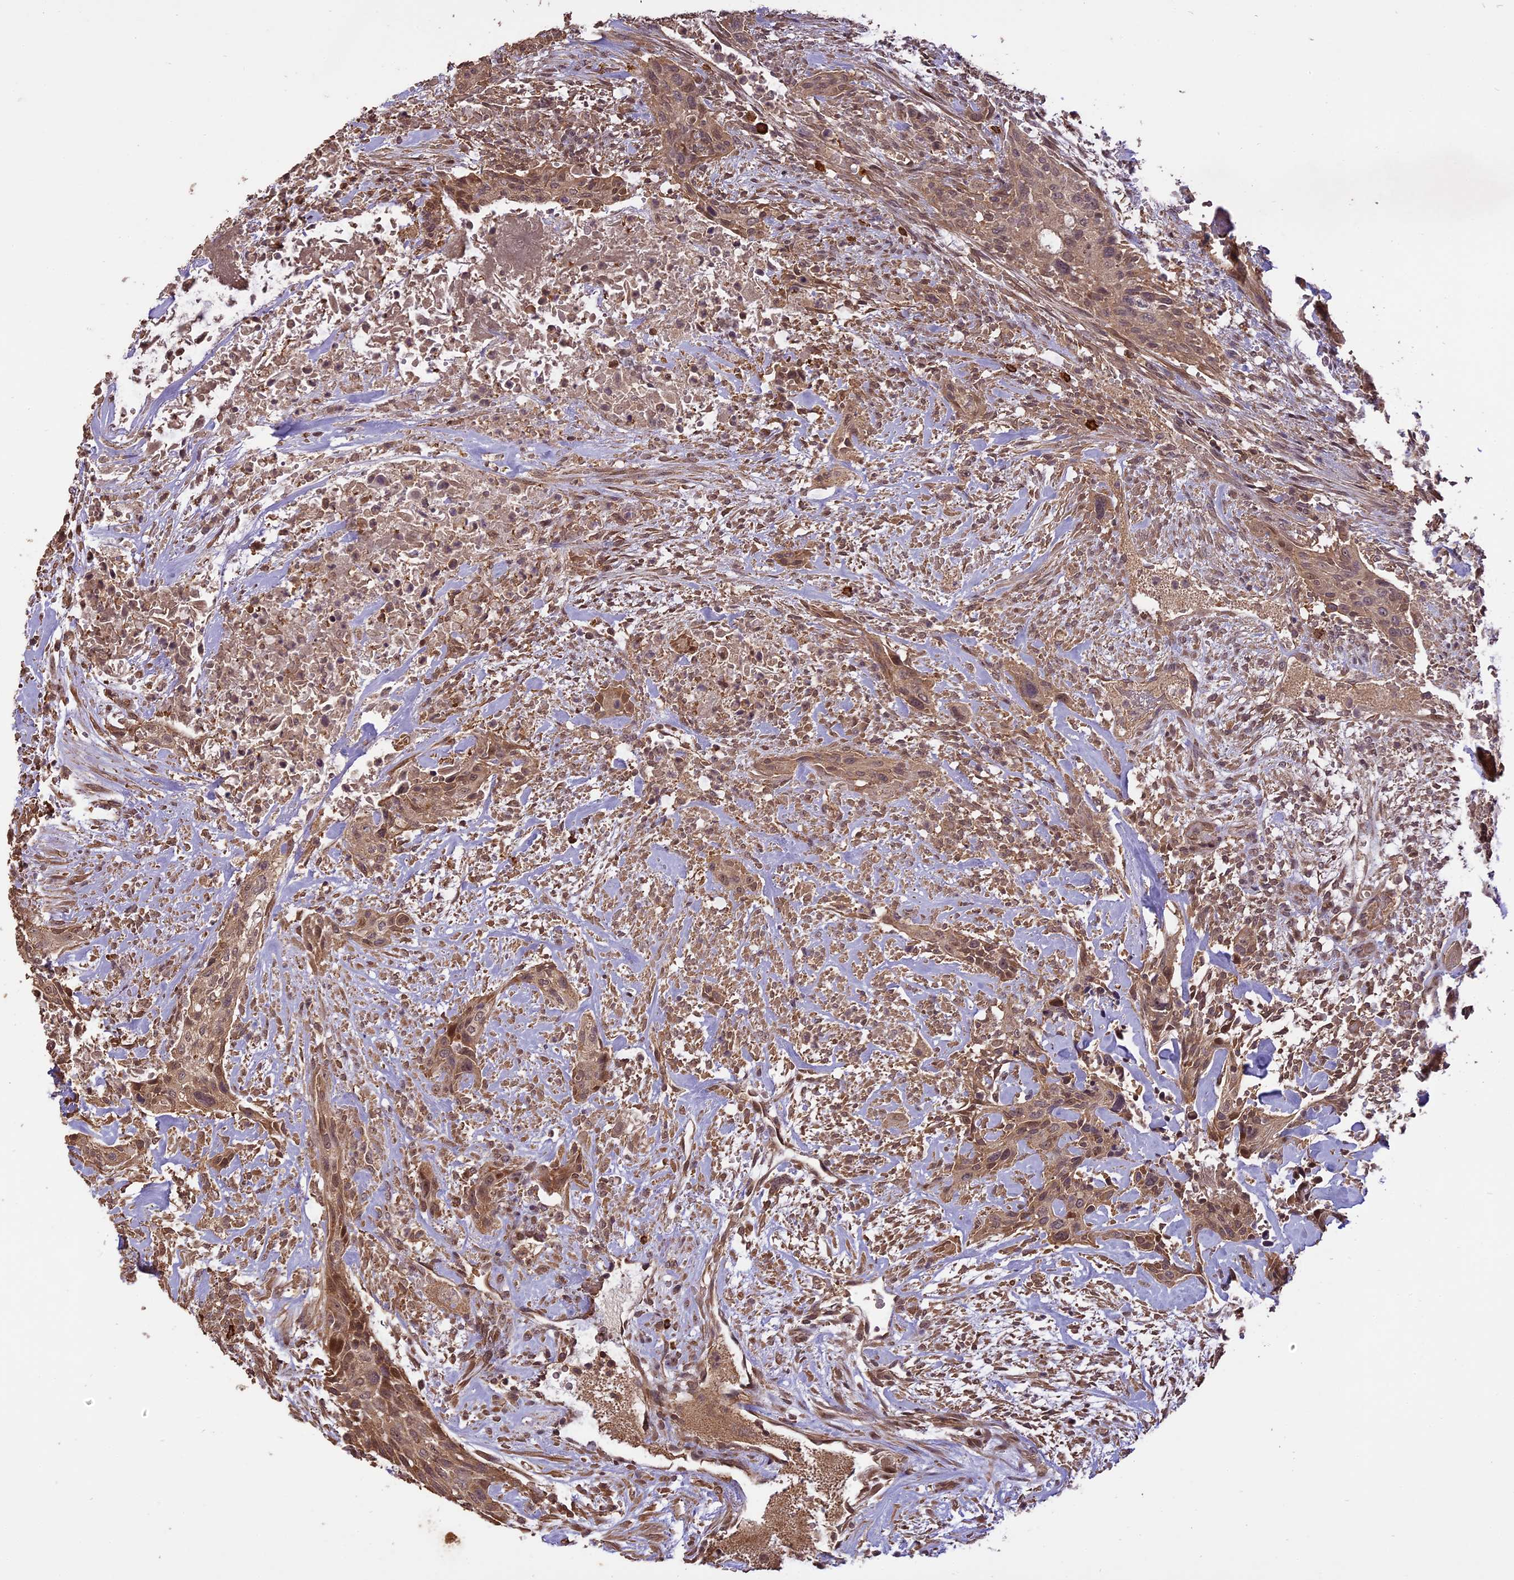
{"staining": {"intensity": "moderate", "quantity": ">75%", "location": "cytoplasmic/membranous,nuclear"}, "tissue": "urothelial cancer", "cell_type": "Tumor cells", "image_type": "cancer", "snomed": [{"axis": "morphology", "description": "Urothelial carcinoma, High grade"}, {"axis": "topography", "description": "Urinary bladder"}], "caption": "Tumor cells exhibit medium levels of moderate cytoplasmic/membranous and nuclear expression in about >75% of cells in human urothelial cancer.", "gene": "TIGD7", "patient": {"sex": "male", "age": 35}}